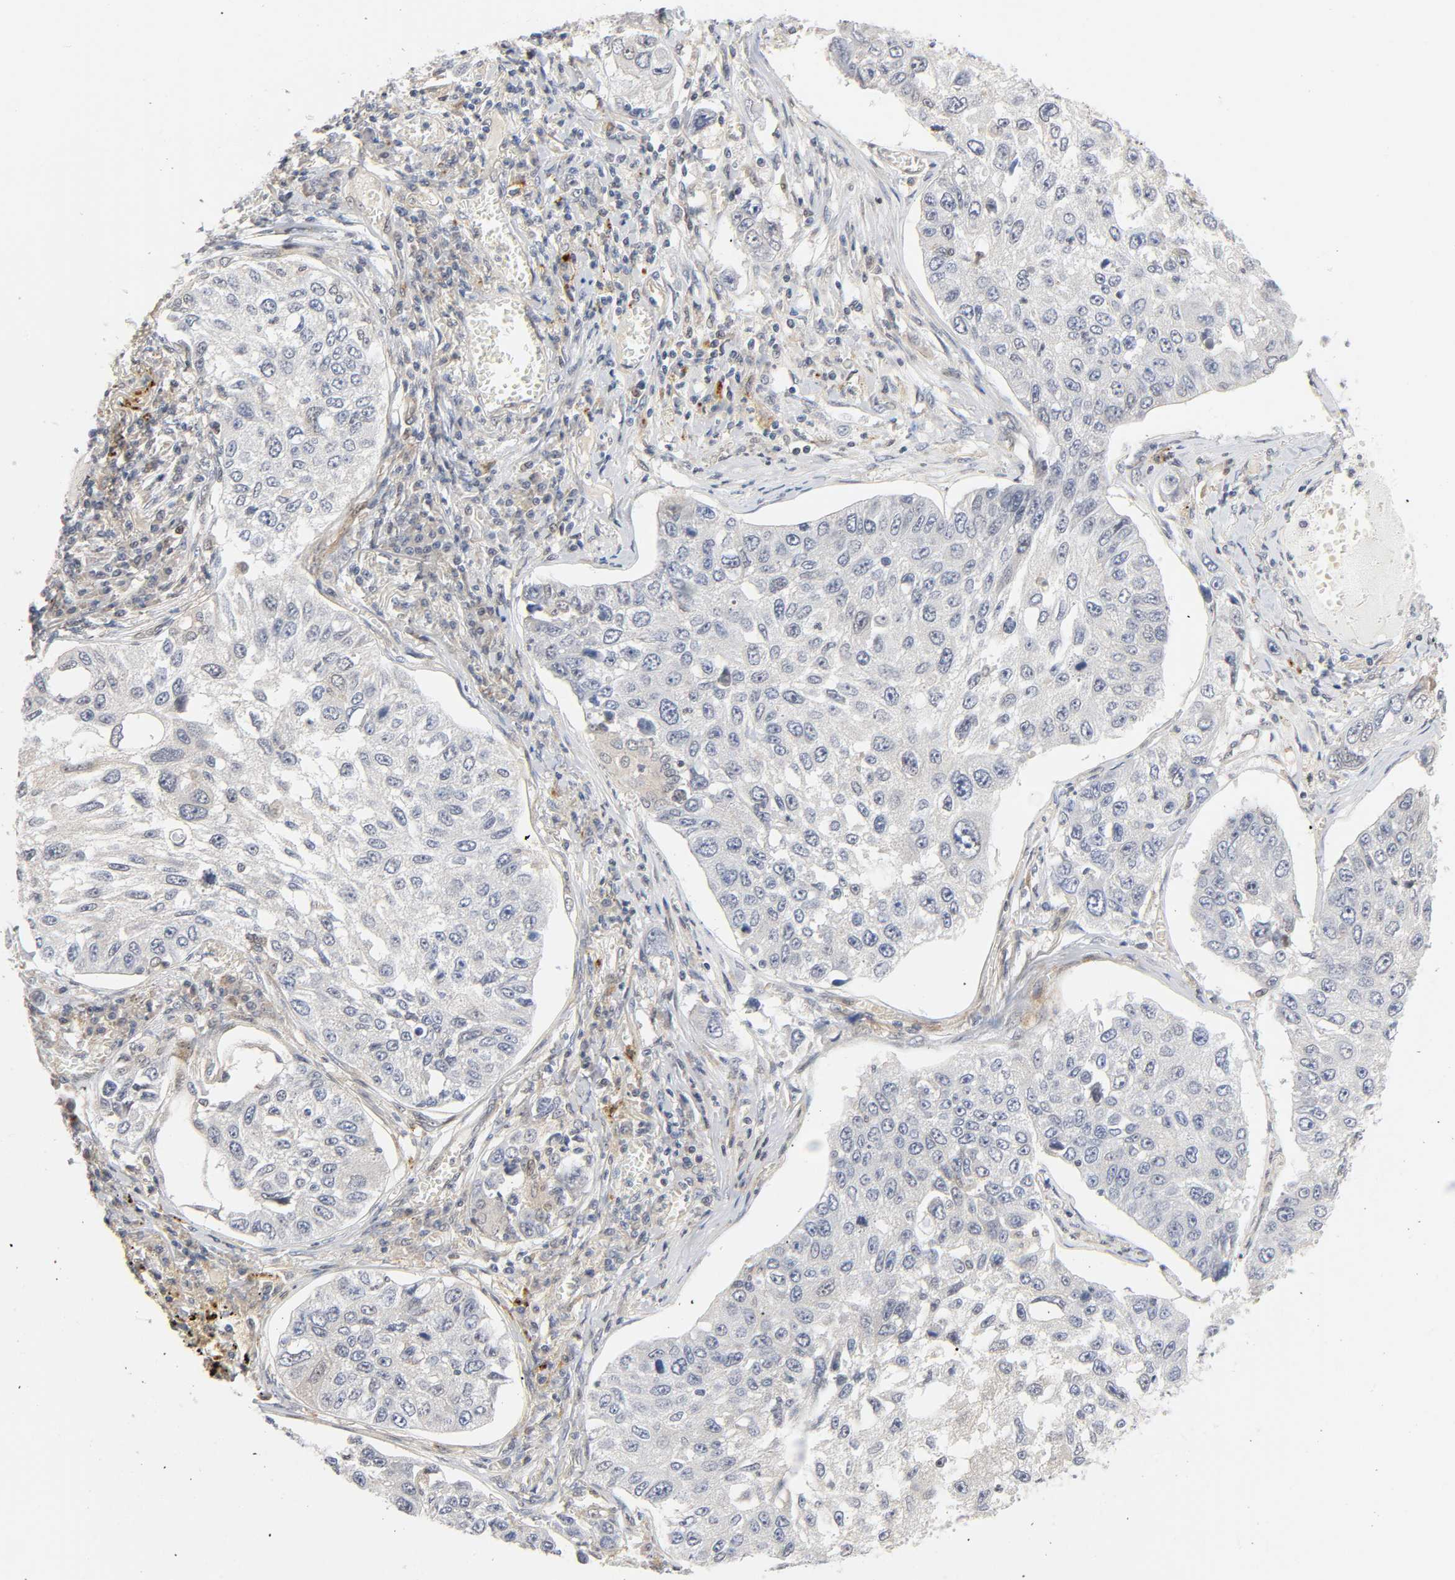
{"staining": {"intensity": "negative", "quantity": "none", "location": "none"}, "tissue": "lung cancer", "cell_type": "Tumor cells", "image_type": "cancer", "snomed": [{"axis": "morphology", "description": "Squamous cell carcinoma, NOS"}, {"axis": "topography", "description": "Lung"}], "caption": "IHC of squamous cell carcinoma (lung) exhibits no staining in tumor cells. The staining is performed using DAB brown chromogen with nuclei counter-stained in using hematoxylin.", "gene": "CASP9", "patient": {"sex": "male", "age": 71}}